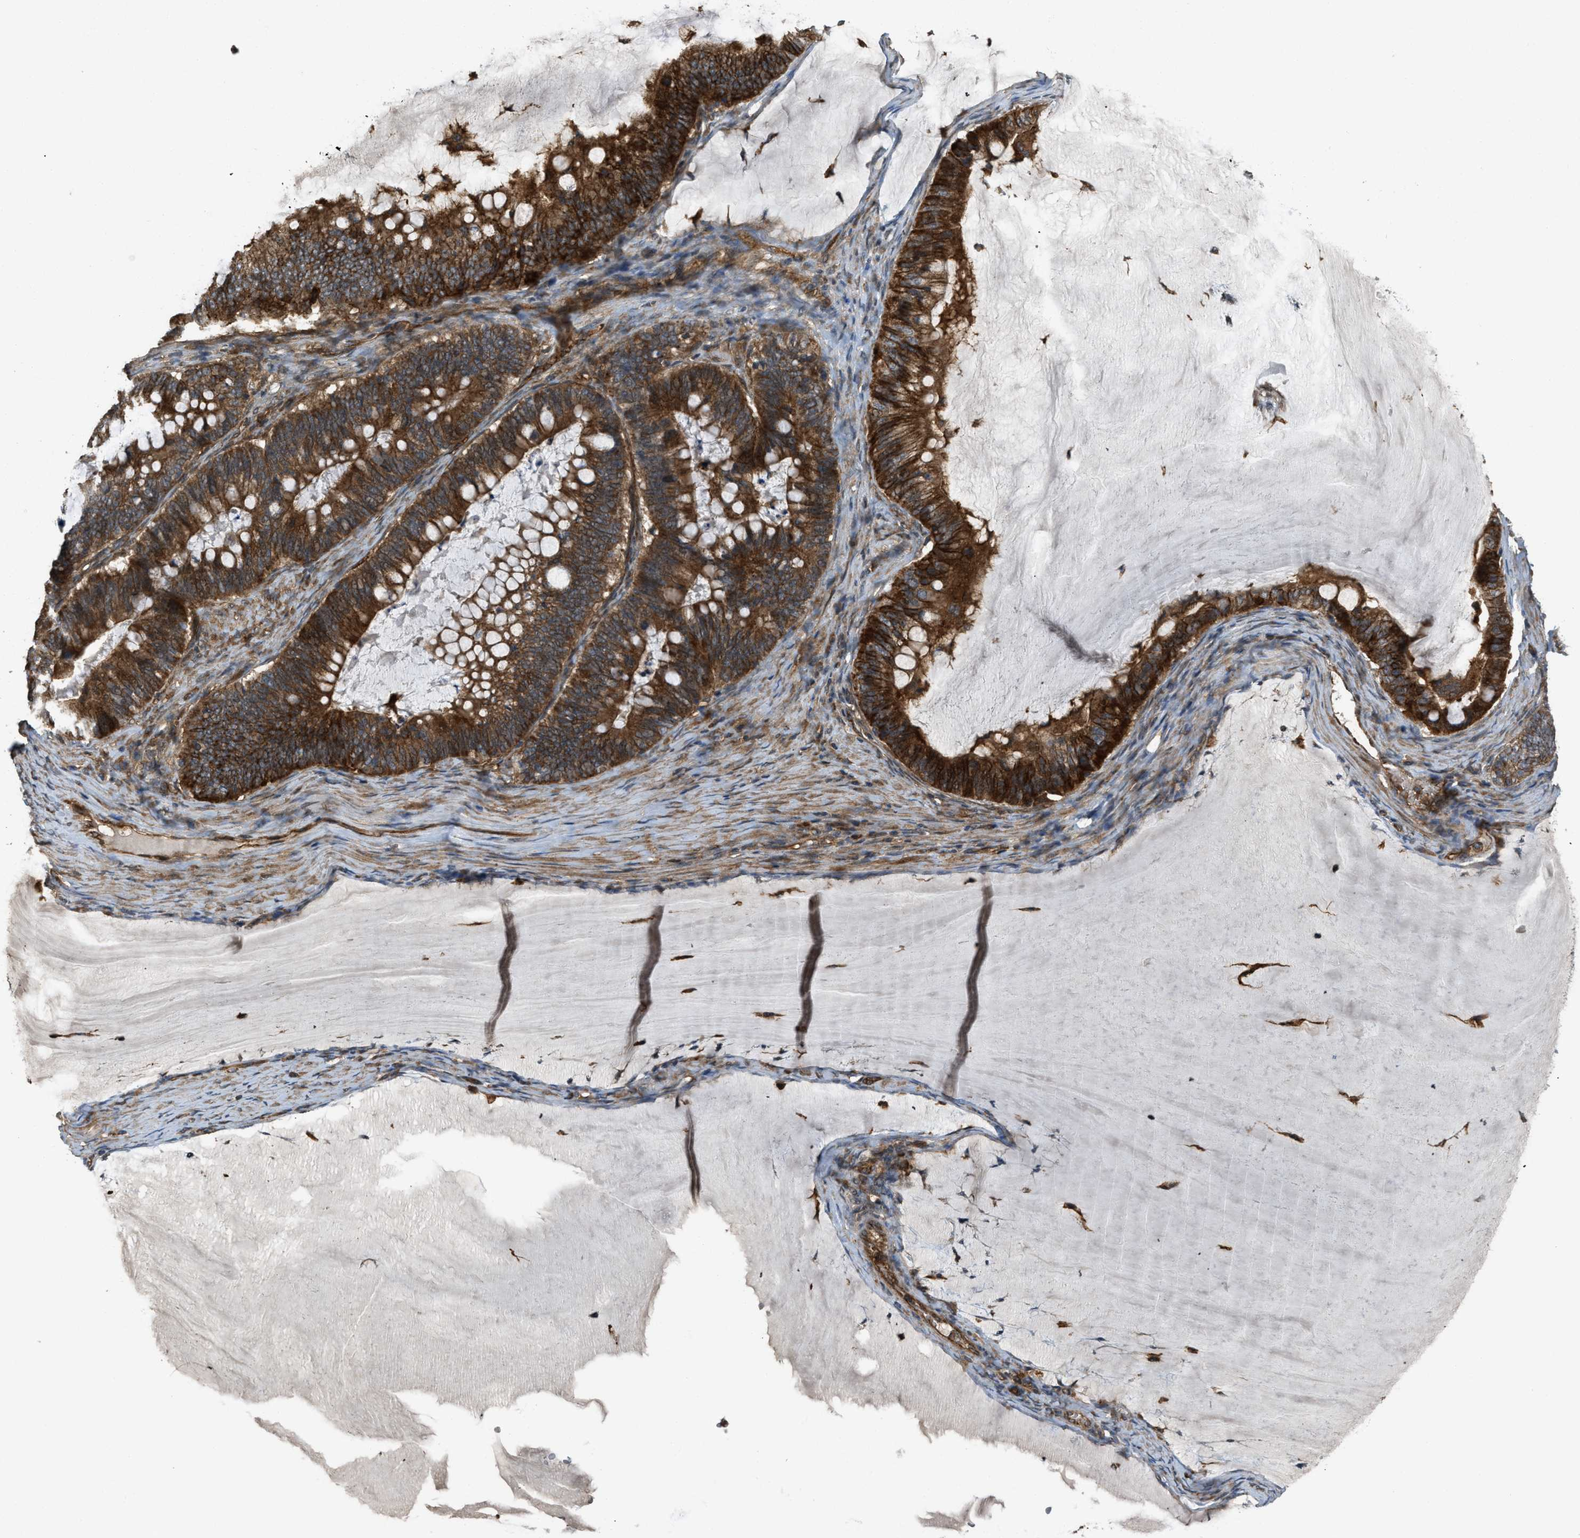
{"staining": {"intensity": "strong", "quantity": ">75%", "location": "cytoplasmic/membranous"}, "tissue": "ovarian cancer", "cell_type": "Tumor cells", "image_type": "cancer", "snomed": [{"axis": "morphology", "description": "Cystadenocarcinoma, mucinous, NOS"}, {"axis": "topography", "description": "Ovary"}], "caption": "Immunohistochemical staining of ovarian cancer (mucinous cystadenocarcinoma) demonstrates strong cytoplasmic/membranous protein staining in approximately >75% of tumor cells.", "gene": "BAG4", "patient": {"sex": "female", "age": 61}}